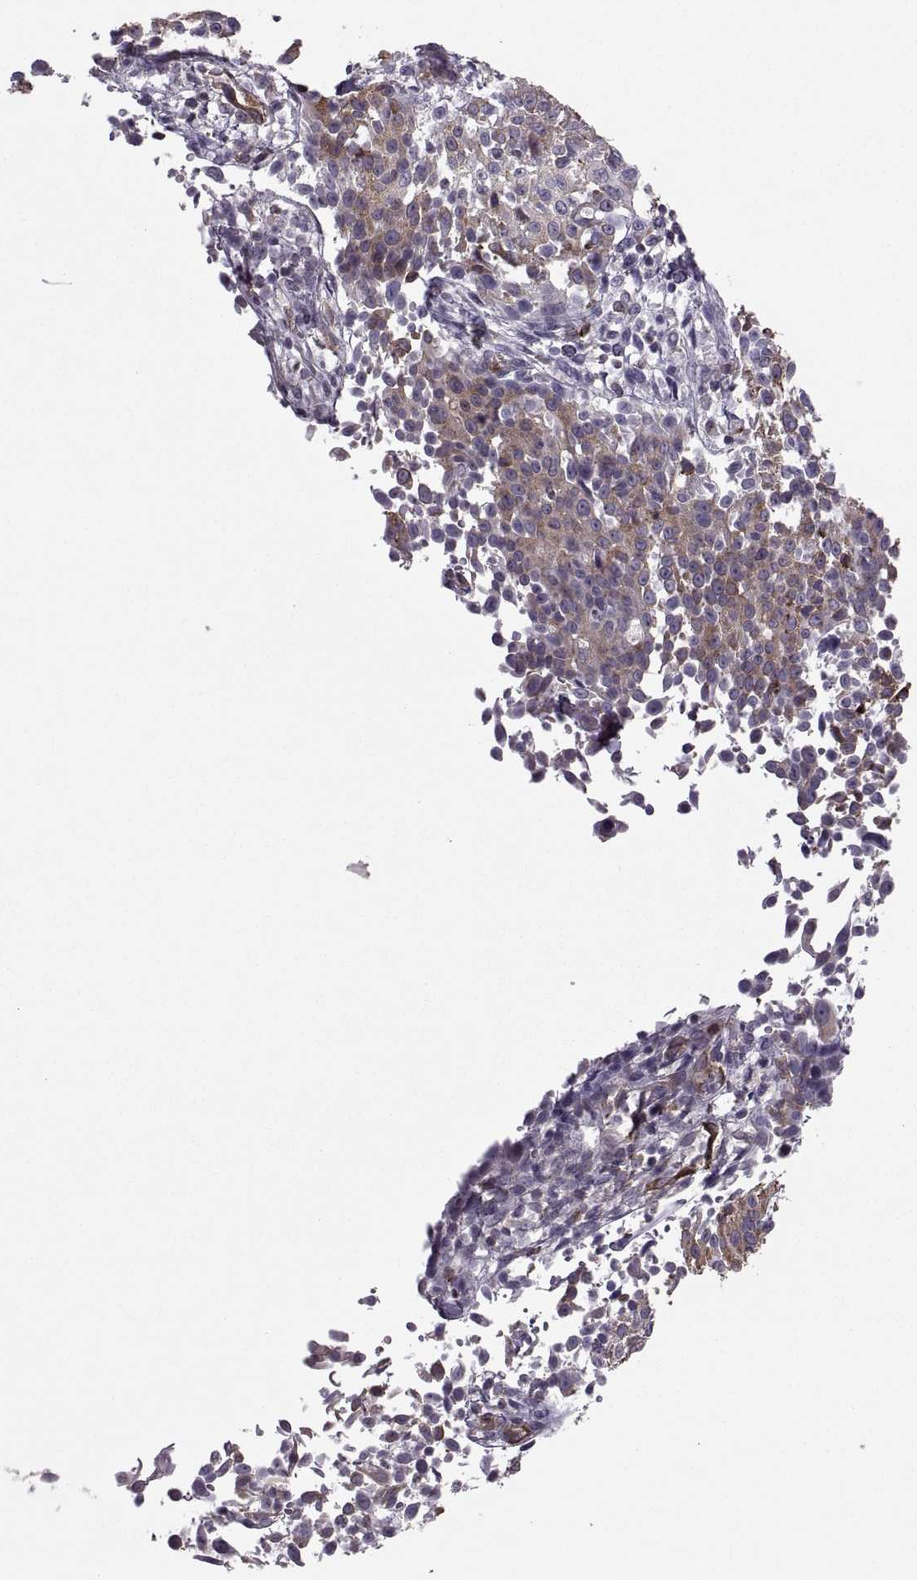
{"staining": {"intensity": "moderate", "quantity": "25%-75%", "location": "cytoplasmic/membranous"}, "tissue": "cervical cancer", "cell_type": "Tumor cells", "image_type": "cancer", "snomed": [{"axis": "morphology", "description": "Squamous cell carcinoma, NOS"}, {"axis": "topography", "description": "Cervix"}], "caption": "Protein analysis of cervical cancer (squamous cell carcinoma) tissue displays moderate cytoplasmic/membranous positivity in approximately 25%-75% of tumor cells. The staining is performed using DAB brown chromogen to label protein expression. The nuclei are counter-stained blue using hematoxylin.", "gene": "PABPC1", "patient": {"sex": "female", "age": 26}}